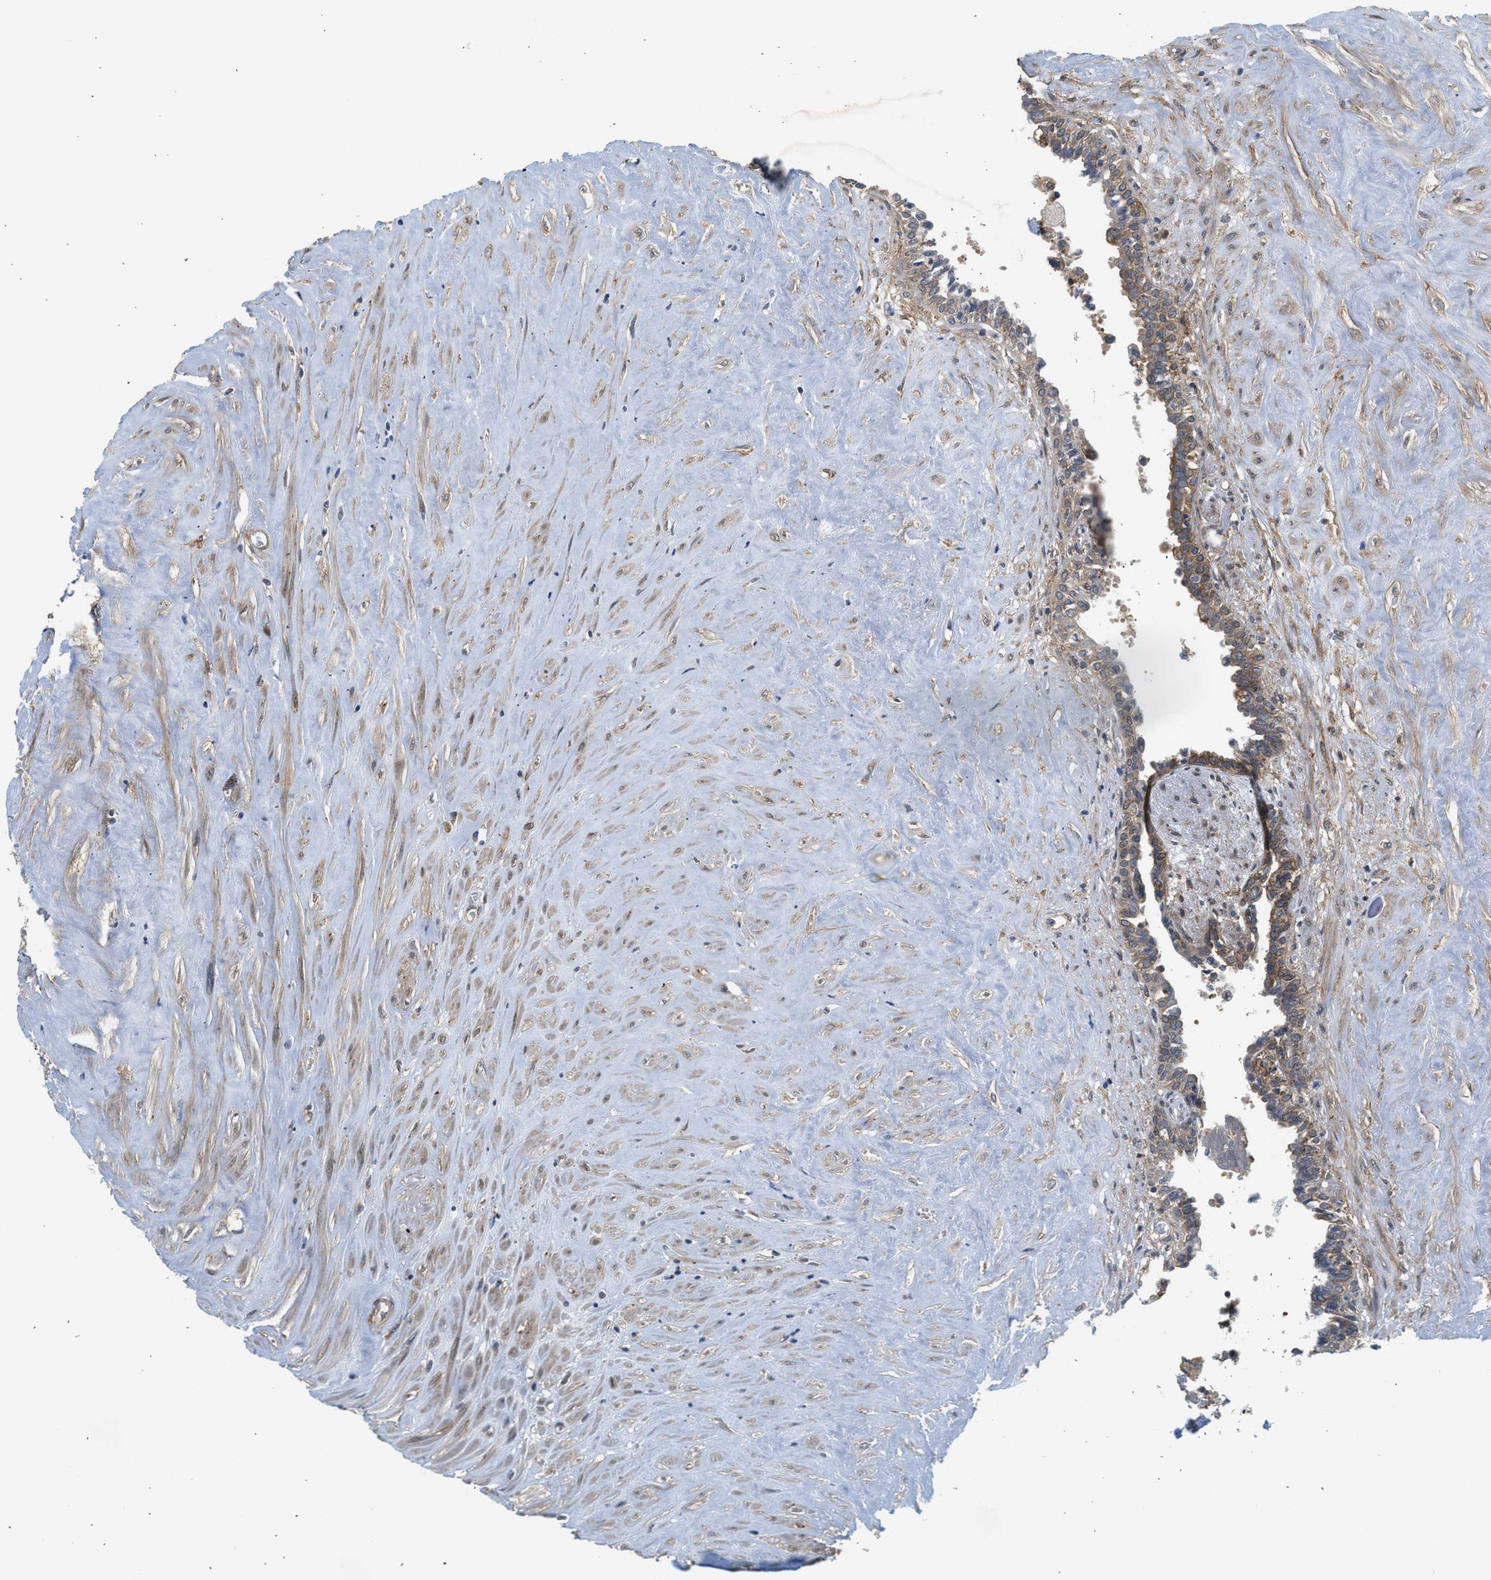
{"staining": {"intensity": "moderate", "quantity": ">75%", "location": "cytoplasmic/membranous"}, "tissue": "seminal vesicle", "cell_type": "Glandular cells", "image_type": "normal", "snomed": [{"axis": "morphology", "description": "Normal tissue, NOS"}, {"axis": "topography", "description": "Seminal veicle"}], "caption": "An image of seminal vesicle stained for a protein exhibits moderate cytoplasmic/membranous brown staining in glandular cells.", "gene": "POLG2", "patient": {"sex": "male", "age": 63}}